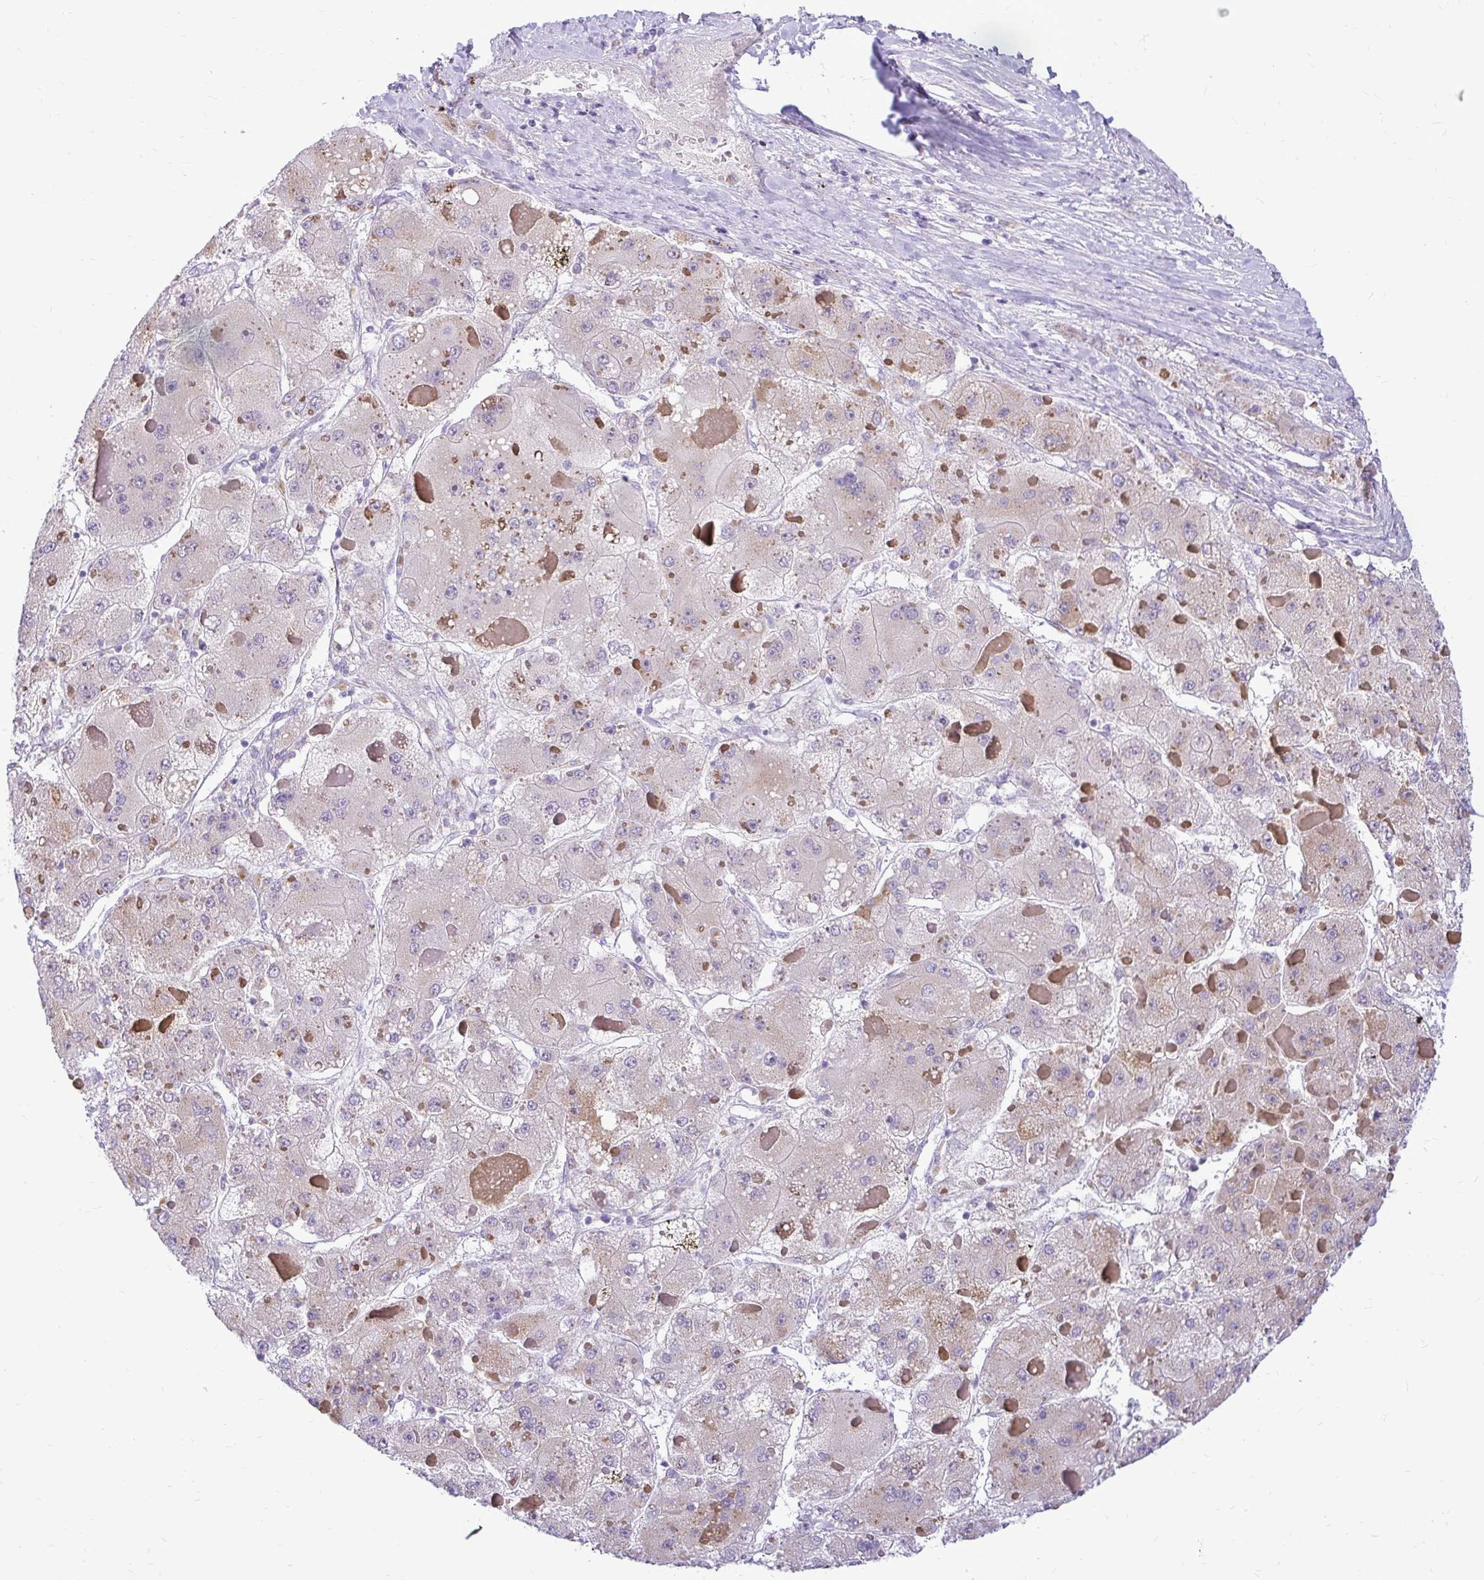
{"staining": {"intensity": "weak", "quantity": "25%-75%", "location": "cytoplasmic/membranous"}, "tissue": "liver cancer", "cell_type": "Tumor cells", "image_type": "cancer", "snomed": [{"axis": "morphology", "description": "Carcinoma, Hepatocellular, NOS"}, {"axis": "topography", "description": "Liver"}], "caption": "The immunohistochemical stain highlights weak cytoplasmic/membranous staining in tumor cells of hepatocellular carcinoma (liver) tissue. Nuclei are stained in blue.", "gene": "PKN3", "patient": {"sex": "female", "age": 73}}